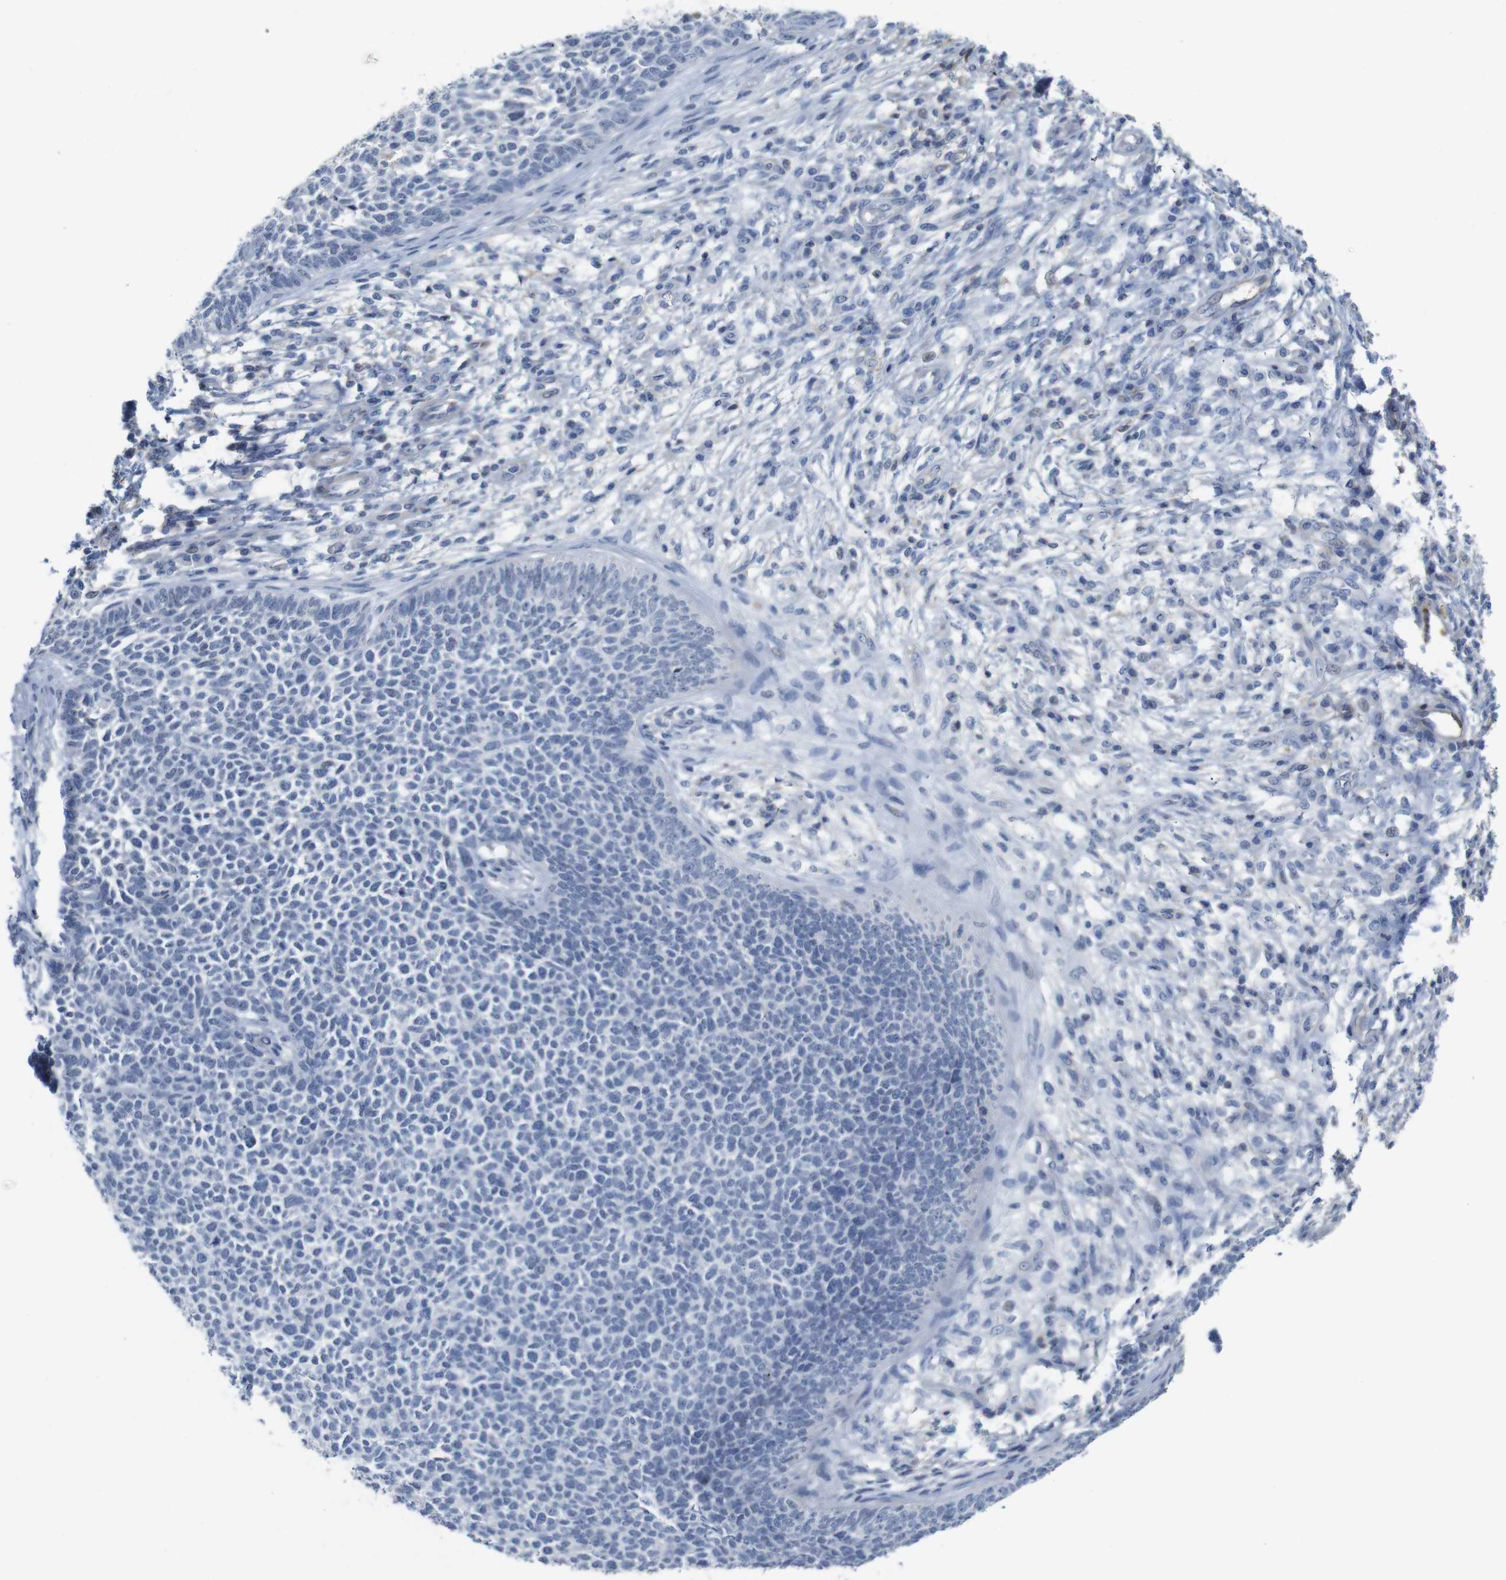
{"staining": {"intensity": "negative", "quantity": "none", "location": "none"}, "tissue": "skin cancer", "cell_type": "Tumor cells", "image_type": "cancer", "snomed": [{"axis": "morphology", "description": "Basal cell carcinoma"}, {"axis": "topography", "description": "Skin"}], "caption": "DAB immunohistochemical staining of human skin cancer exhibits no significant expression in tumor cells. The staining was performed using DAB to visualize the protein expression in brown, while the nuclei were stained in blue with hematoxylin (Magnification: 20x).", "gene": "OTOF", "patient": {"sex": "female", "age": 84}}